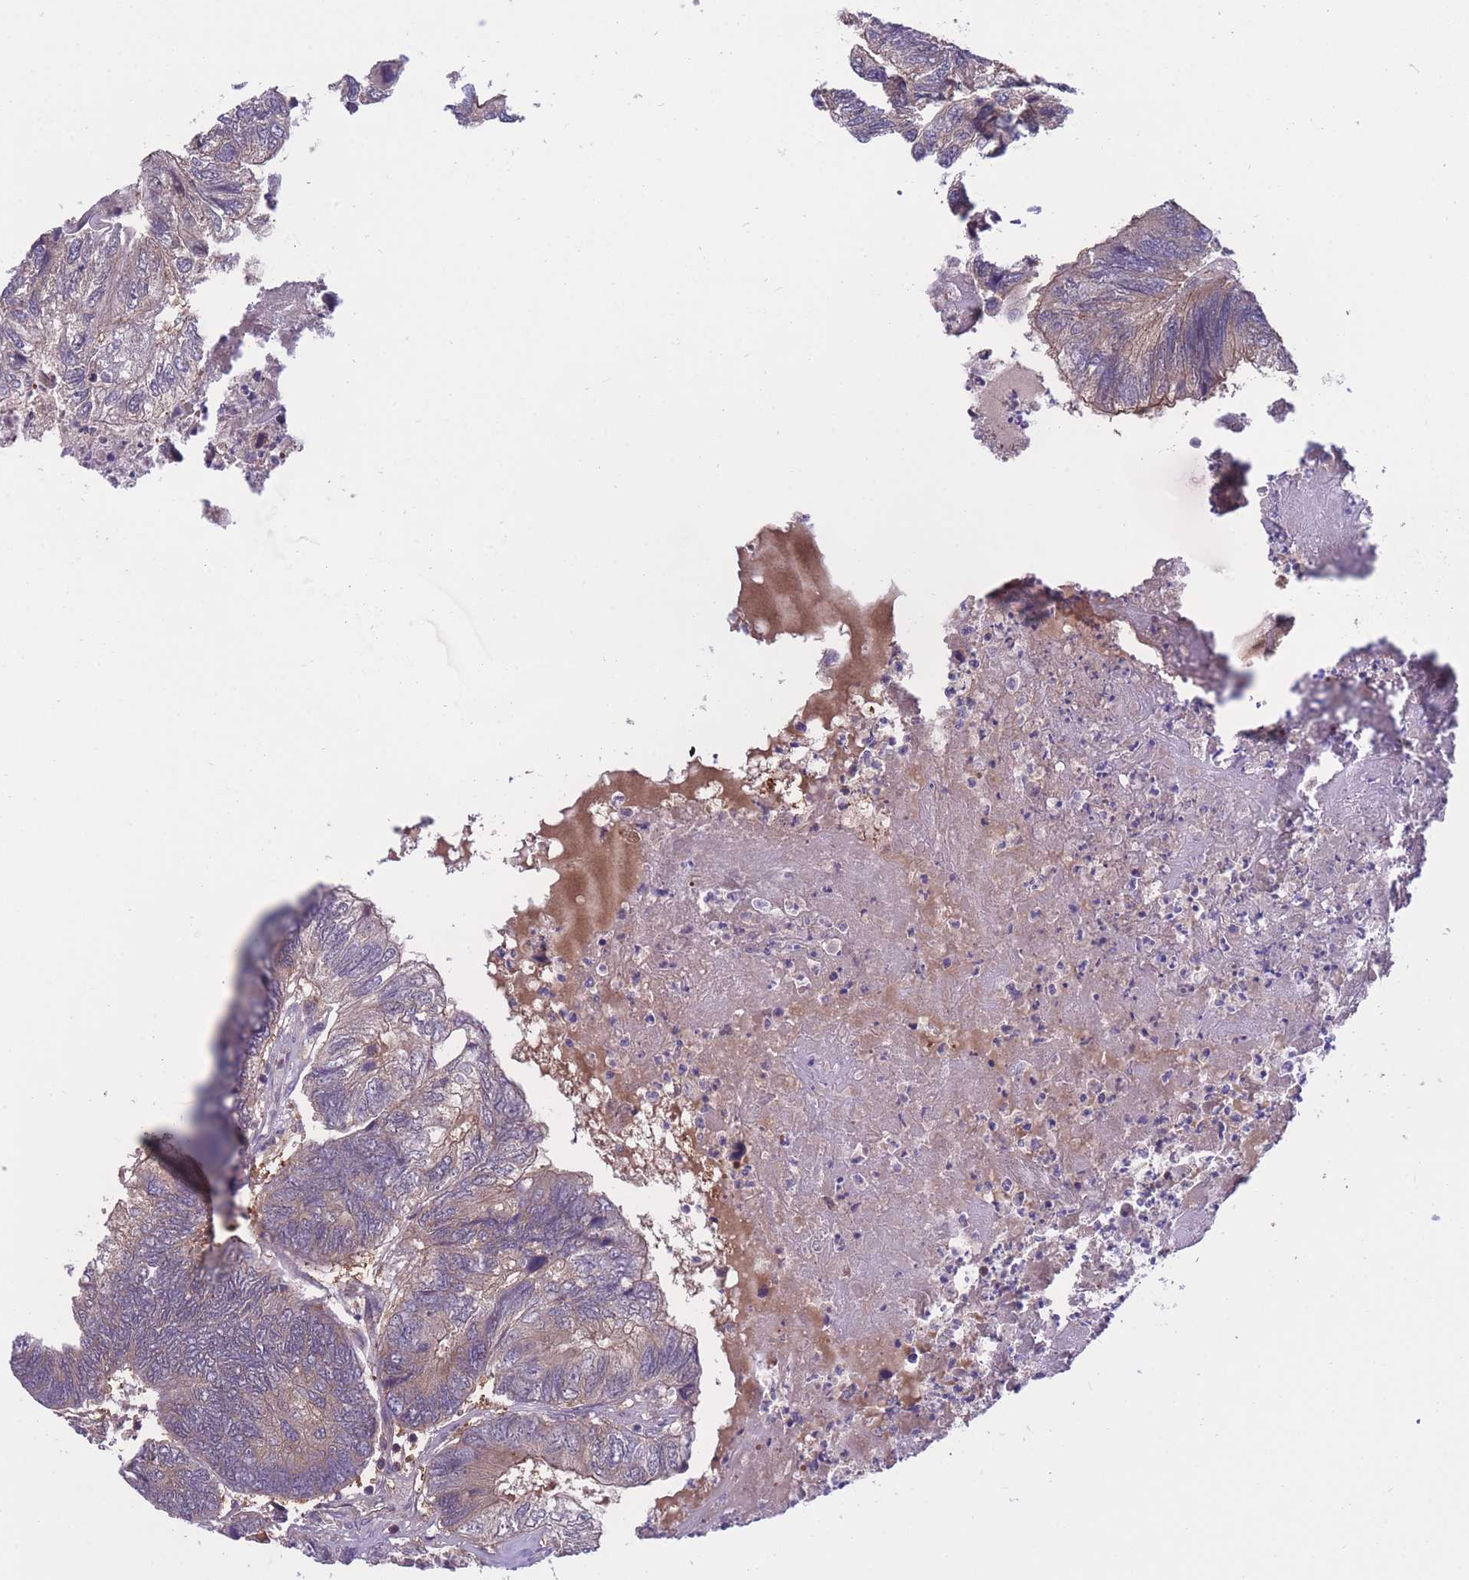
{"staining": {"intensity": "weak", "quantity": "25%-75%", "location": "cytoplasmic/membranous"}, "tissue": "colorectal cancer", "cell_type": "Tumor cells", "image_type": "cancer", "snomed": [{"axis": "morphology", "description": "Adenocarcinoma, NOS"}, {"axis": "topography", "description": "Colon"}], "caption": "A brown stain highlights weak cytoplasmic/membranous positivity of a protein in human adenocarcinoma (colorectal) tumor cells.", "gene": "UBE2N", "patient": {"sex": "female", "age": 67}}